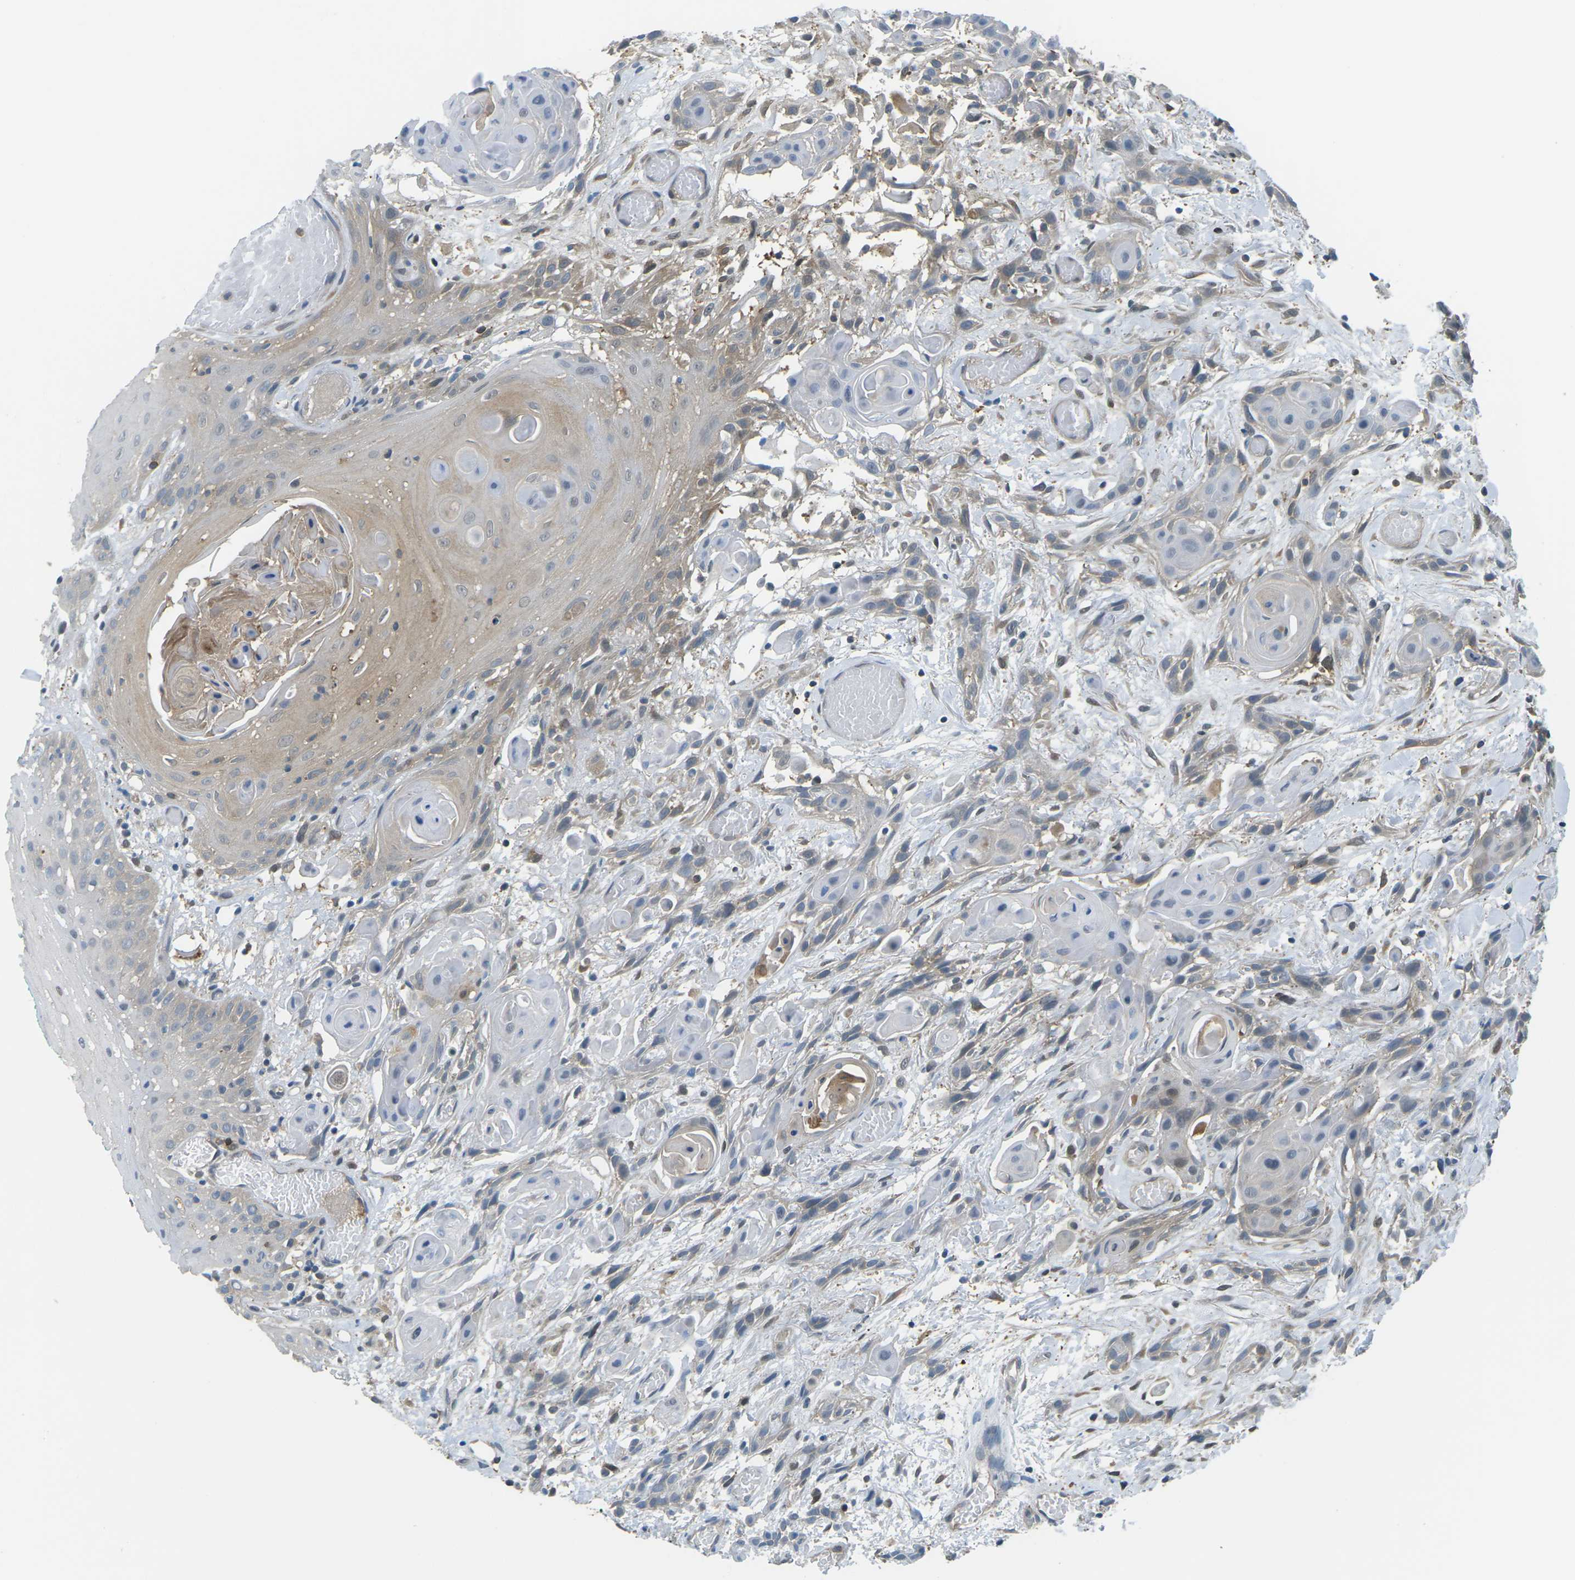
{"staining": {"intensity": "weak", "quantity": "25%-75%", "location": "cytoplasmic/membranous"}, "tissue": "oral mucosa", "cell_type": "Squamous epithelial cells", "image_type": "normal", "snomed": [{"axis": "morphology", "description": "Normal tissue, NOS"}, {"axis": "morphology", "description": "Squamous cell carcinoma, NOS"}, {"axis": "topography", "description": "Oral tissue"}, {"axis": "topography", "description": "Salivary gland"}, {"axis": "topography", "description": "Head-Neck"}], "caption": "Oral mucosa stained with IHC shows weak cytoplasmic/membranous expression in approximately 25%-75% of squamous epithelial cells.", "gene": "PIEZO2", "patient": {"sex": "female", "age": 62}}